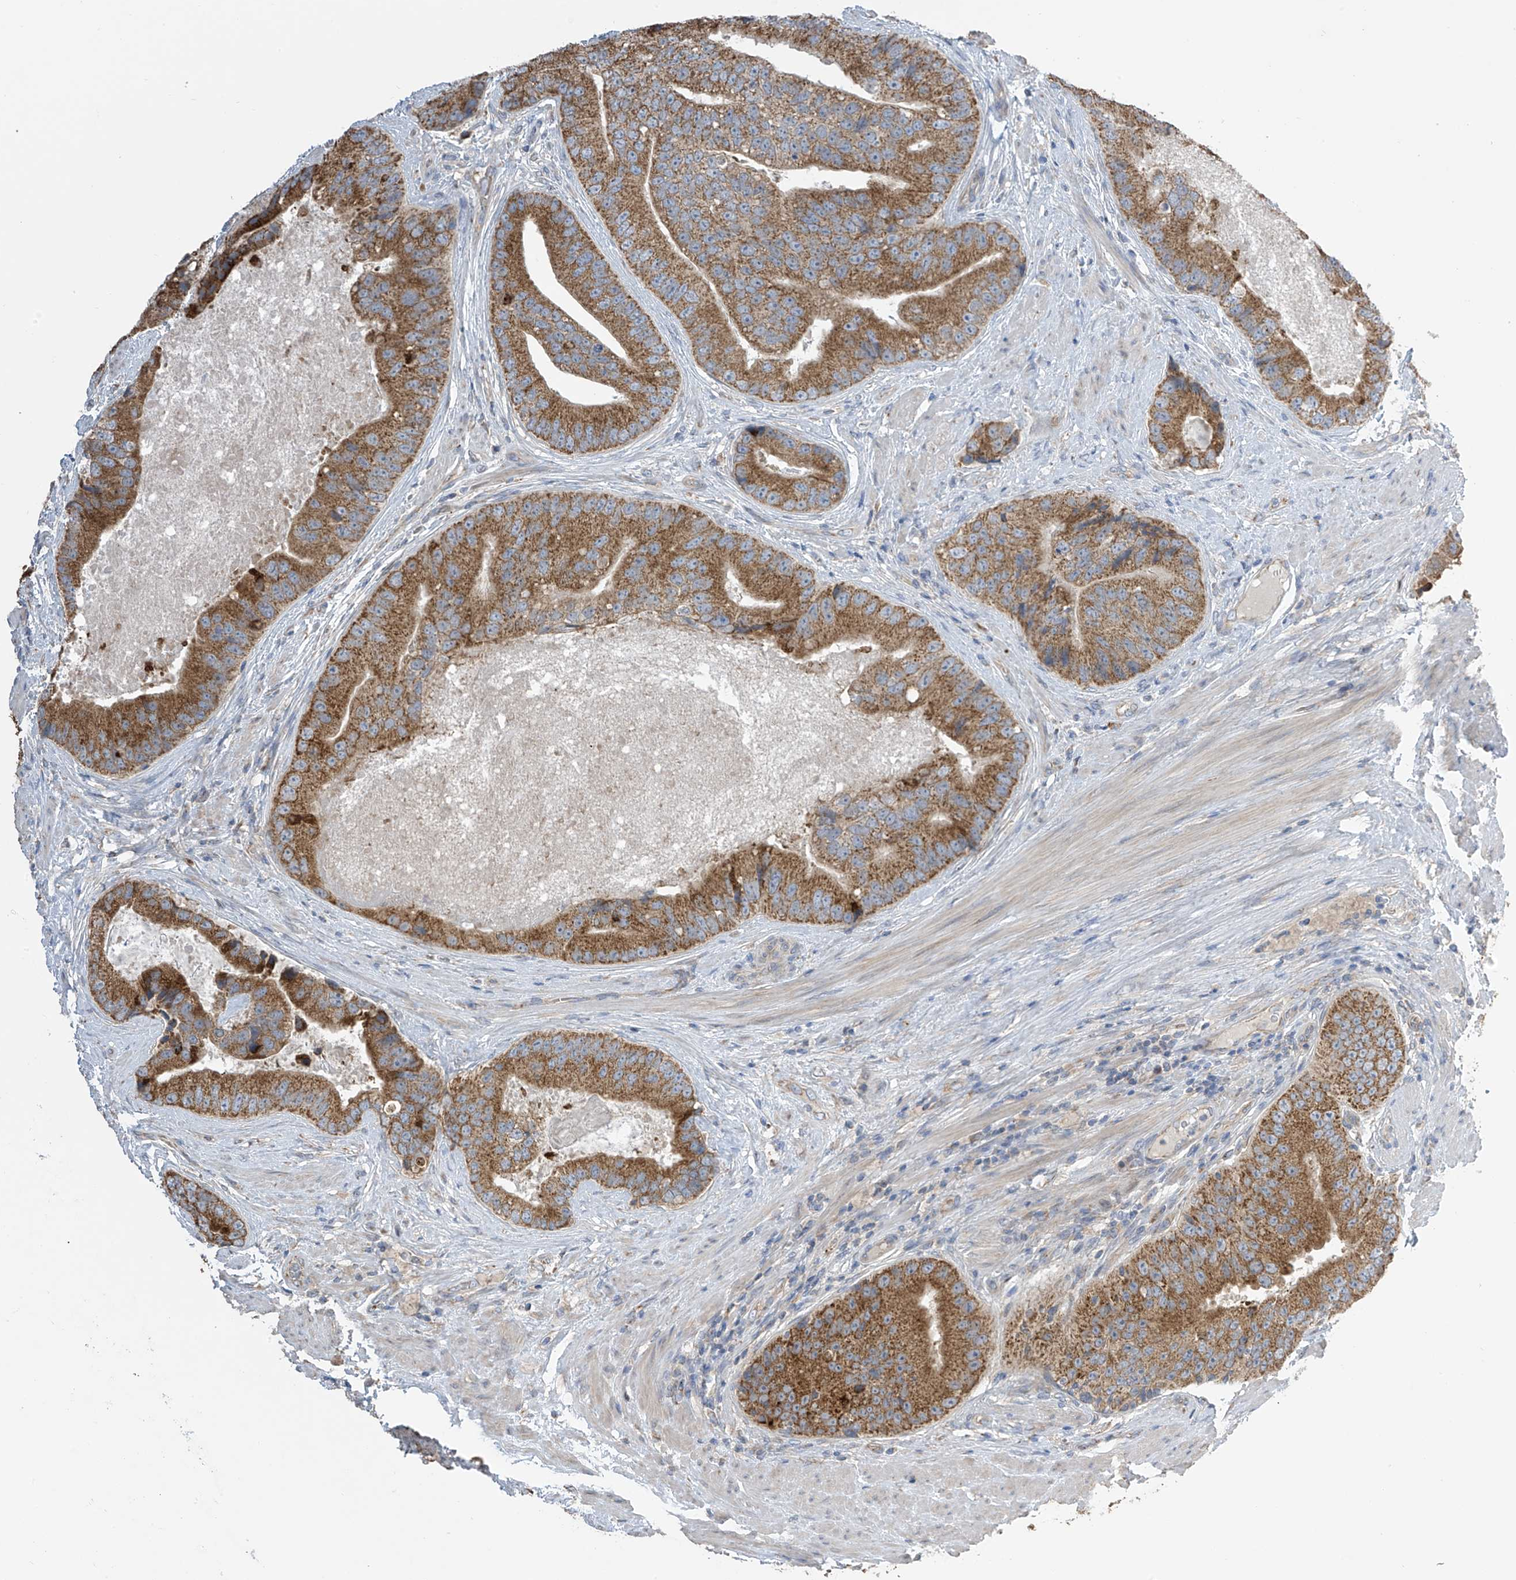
{"staining": {"intensity": "moderate", "quantity": ">75%", "location": "cytoplasmic/membranous"}, "tissue": "prostate cancer", "cell_type": "Tumor cells", "image_type": "cancer", "snomed": [{"axis": "morphology", "description": "Adenocarcinoma, High grade"}, {"axis": "topography", "description": "Prostate"}], "caption": "IHC (DAB) staining of human prostate cancer (high-grade adenocarcinoma) reveals moderate cytoplasmic/membranous protein staining in about >75% of tumor cells.", "gene": "PNPT1", "patient": {"sex": "male", "age": 70}}